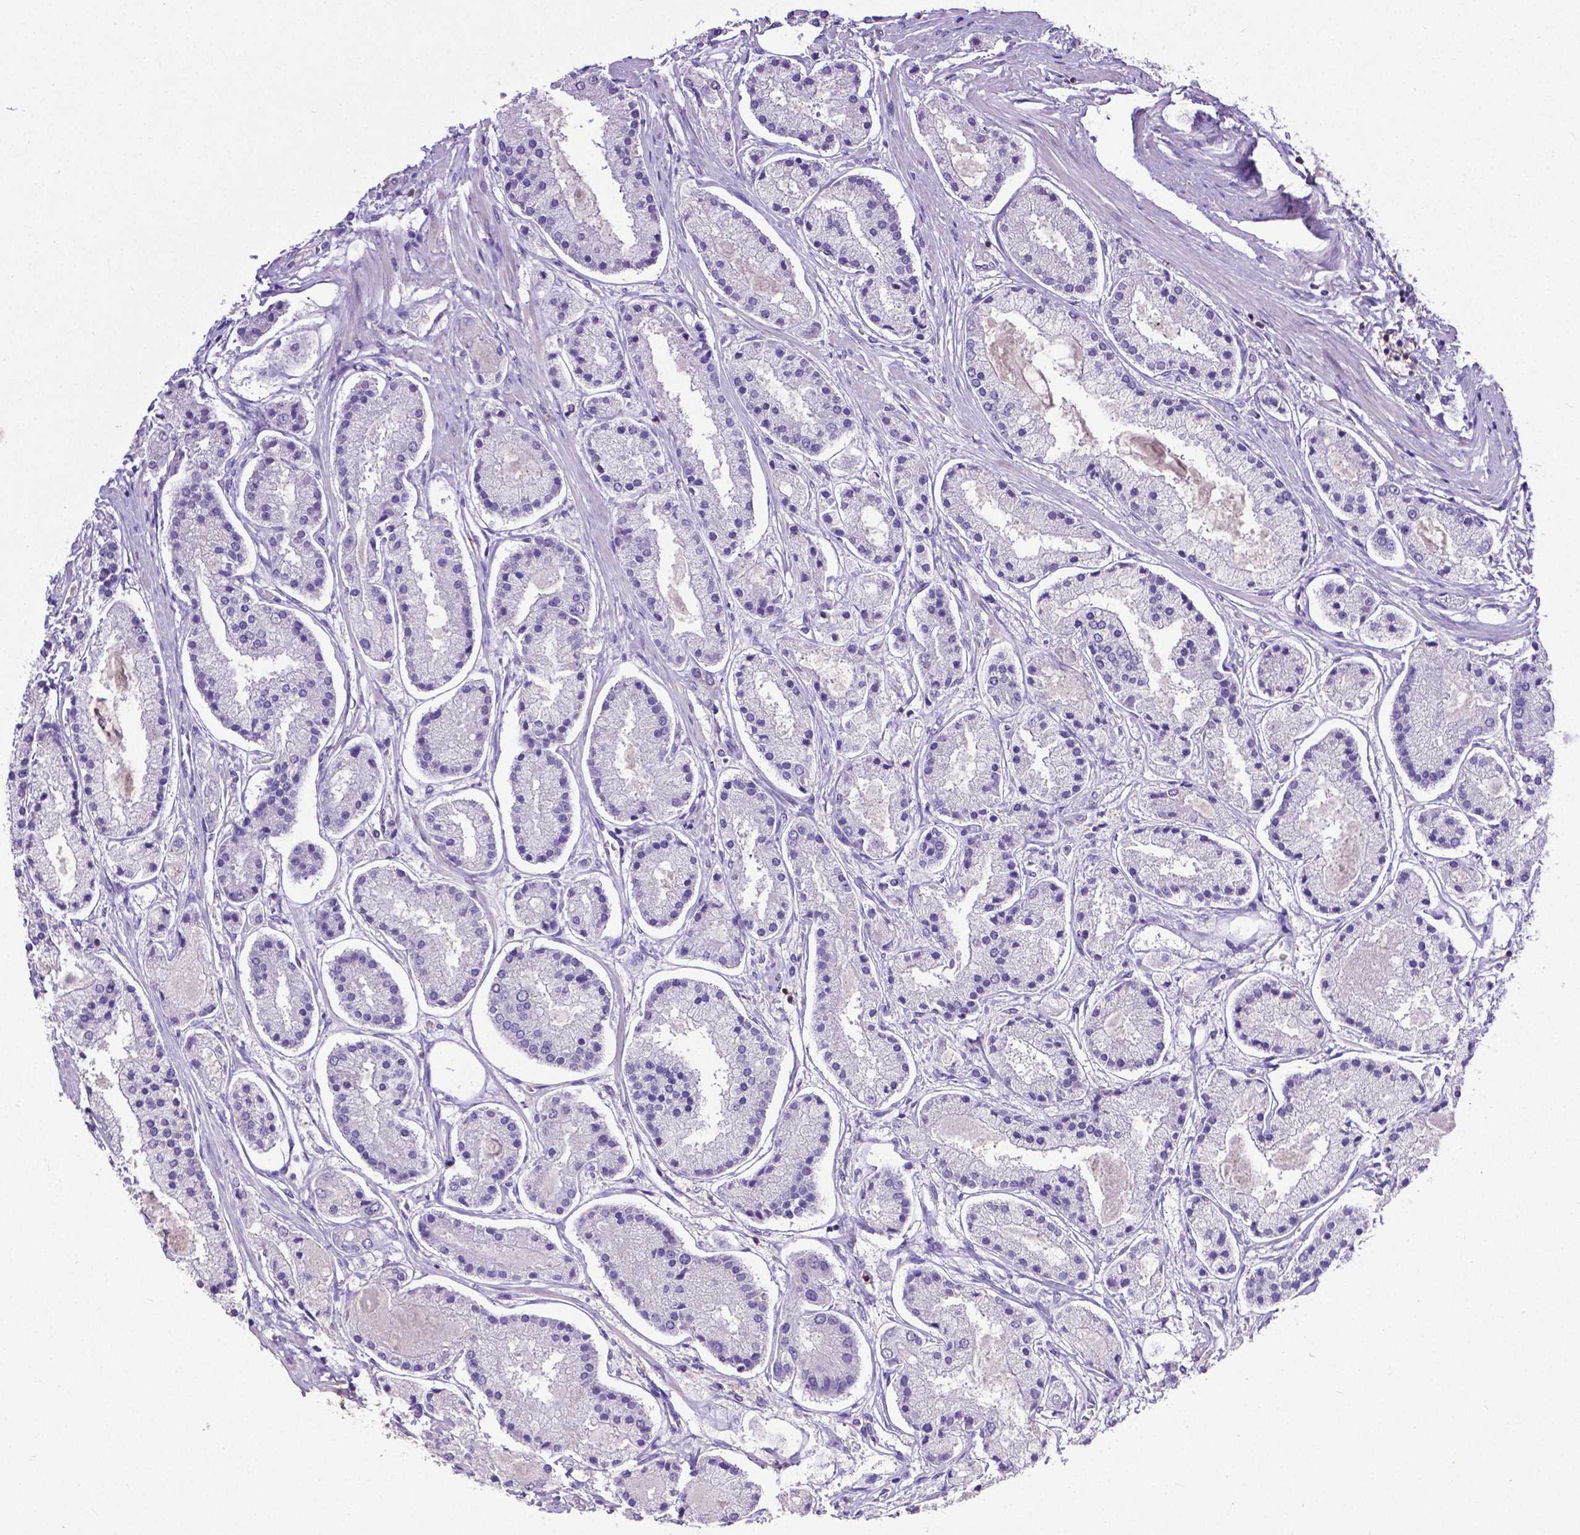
{"staining": {"intensity": "negative", "quantity": "none", "location": "none"}, "tissue": "prostate cancer", "cell_type": "Tumor cells", "image_type": "cancer", "snomed": [{"axis": "morphology", "description": "Adenocarcinoma, High grade"}, {"axis": "topography", "description": "Prostate"}], "caption": "DAB immunohistochemical staining of prostate cancer (high-grade adenocarcinoma) exhibits no significant expression in tumor cells. (DAB (3,3'-diaminobenzidine) immunohistochemistry with hematoxylin counter stain).", "gene": "CD4", "patient": {"sex": "male", "age": 67}}